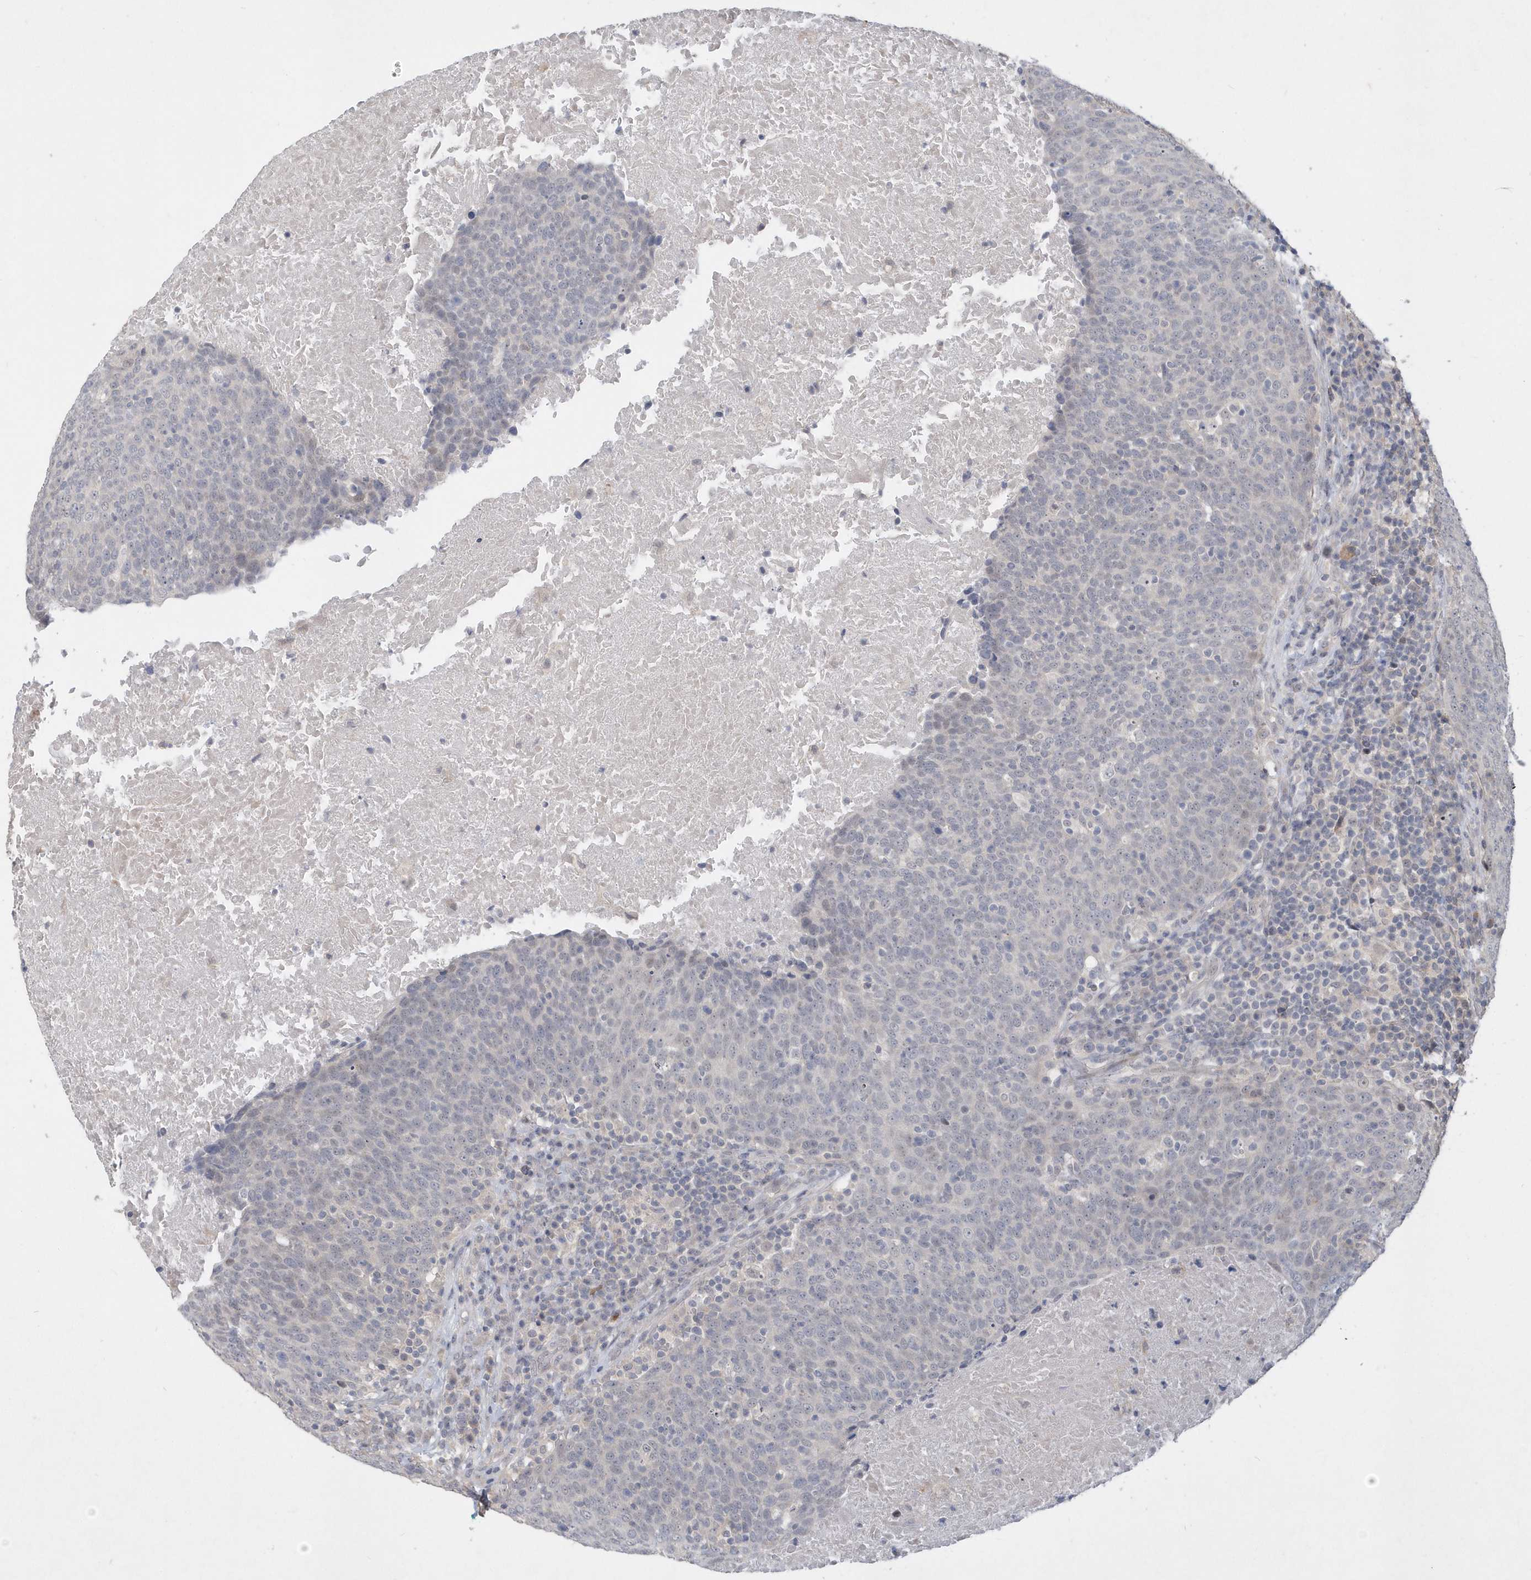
{"staining": {"intensity": "negative", "quantity": "none", "location": "none"}, "tissue": "head and neck cancer", "cell_type": "Tumor cells", "image_type": "cancer", "snomed": [{"axis": "morphology", "description": "Squamous cell carcinoma, NOS"}, {"axis": "morphology", "description": "Squamous cell carcinoma, metastatic, NOS"}, {"axis": "topography", "description": "Lymph node"}, {"axis": "topography", "description": "Head-Neck"}], "caption": "Protein analysis of head and neck cancer shows no significant staining in tumor cells.", "gene": "TSPEAR", "patient": {"sex": "male", "age": 62}}